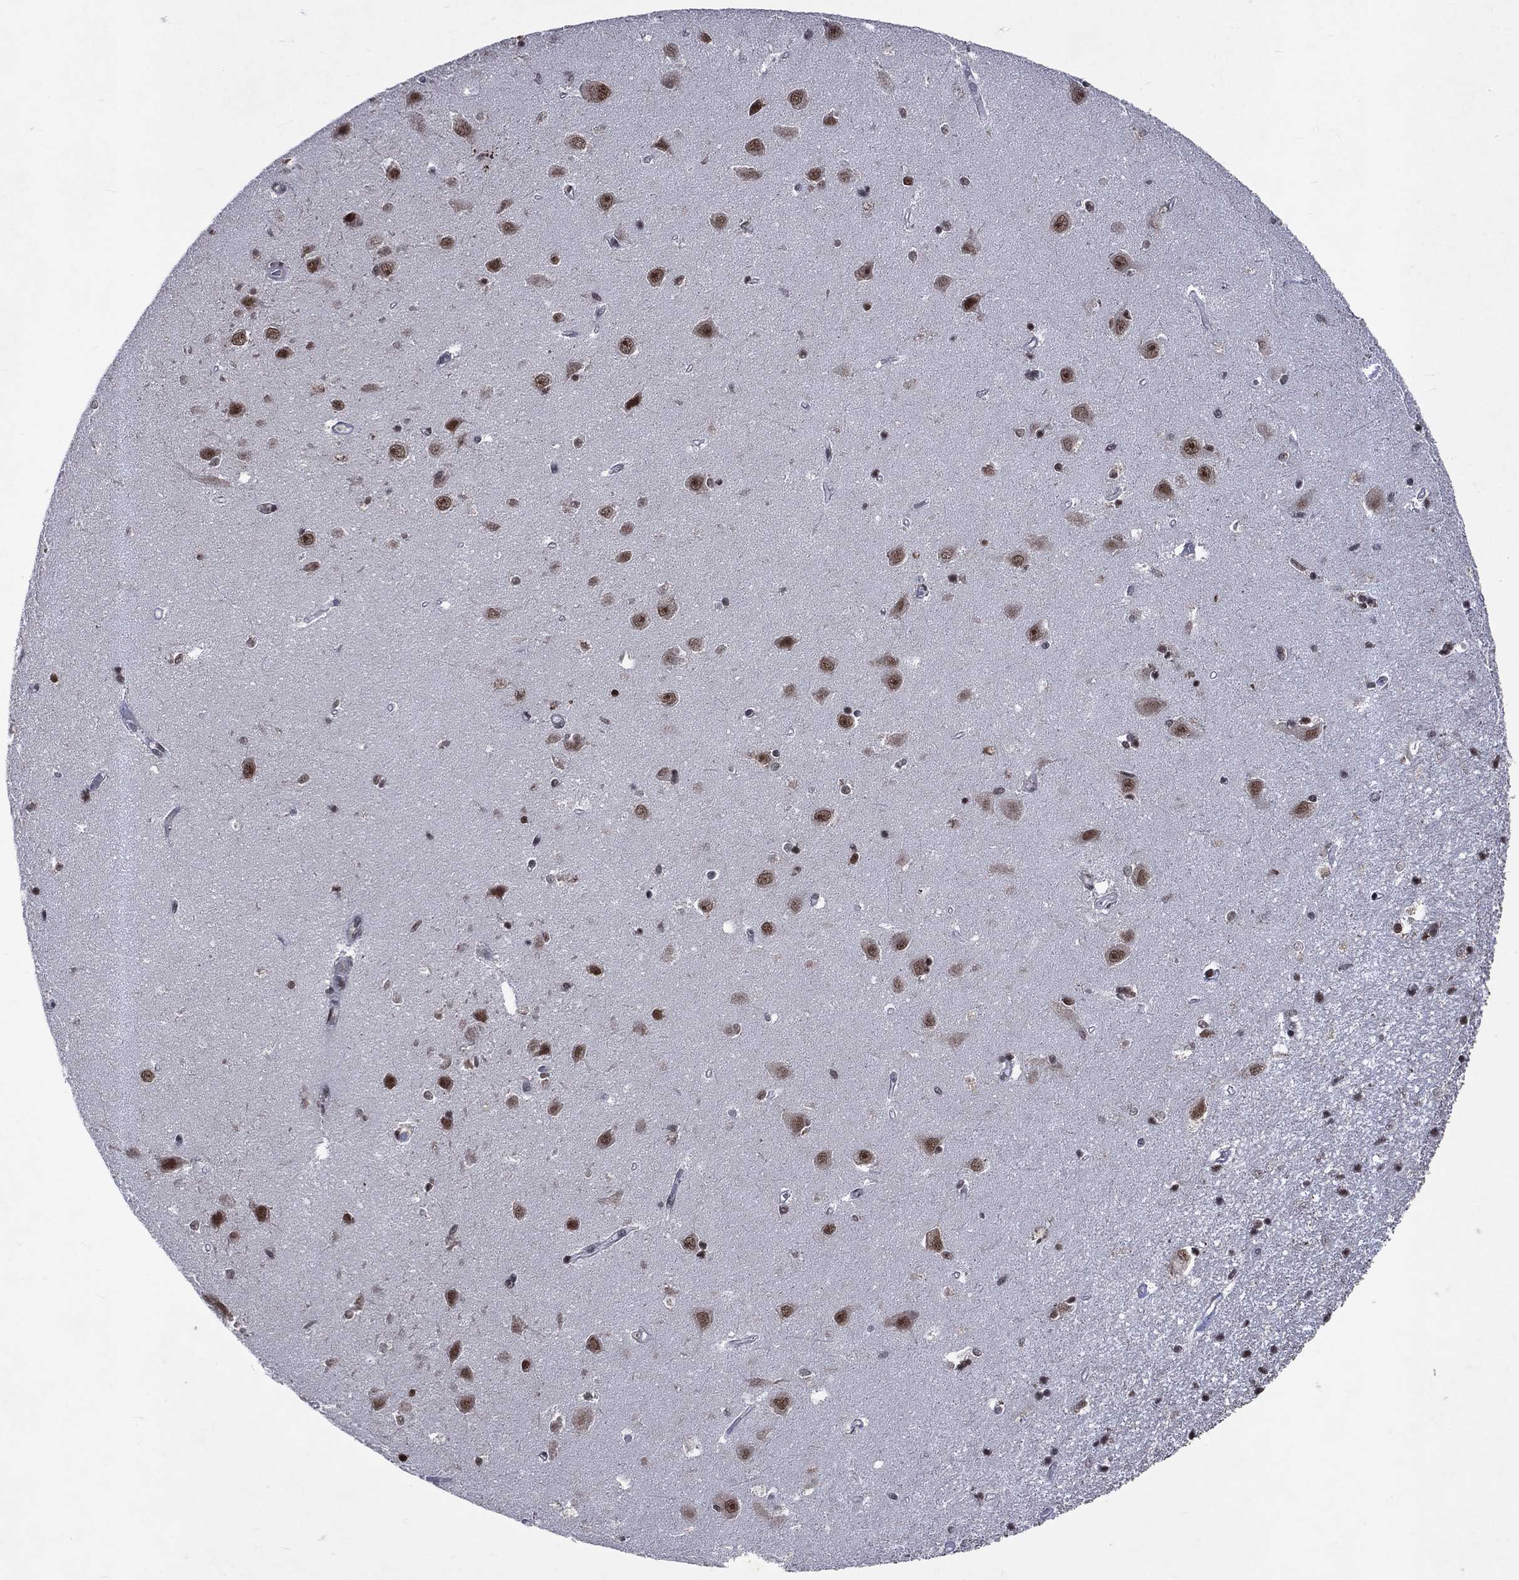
{"staining": {"intensity": "strong", "quantity": "25%-75%", "location": "nuclear"}, "tissue": "hippocampus", "cell_type": "Glial cells", "image_type": "normal", "snomed": [{"axis": "morphology", "description": "Normal tissue, NOS"}, {"axis": "topography", "description": "Hippocampus"}], "caption": "Immunohistochemical staining of benign hippocampus reveals strong nuclear protein positivity in approximately 25%-75% of glial cells.", "gene": "DMAP1", "patient": {"sex": "female", "age": 64}}